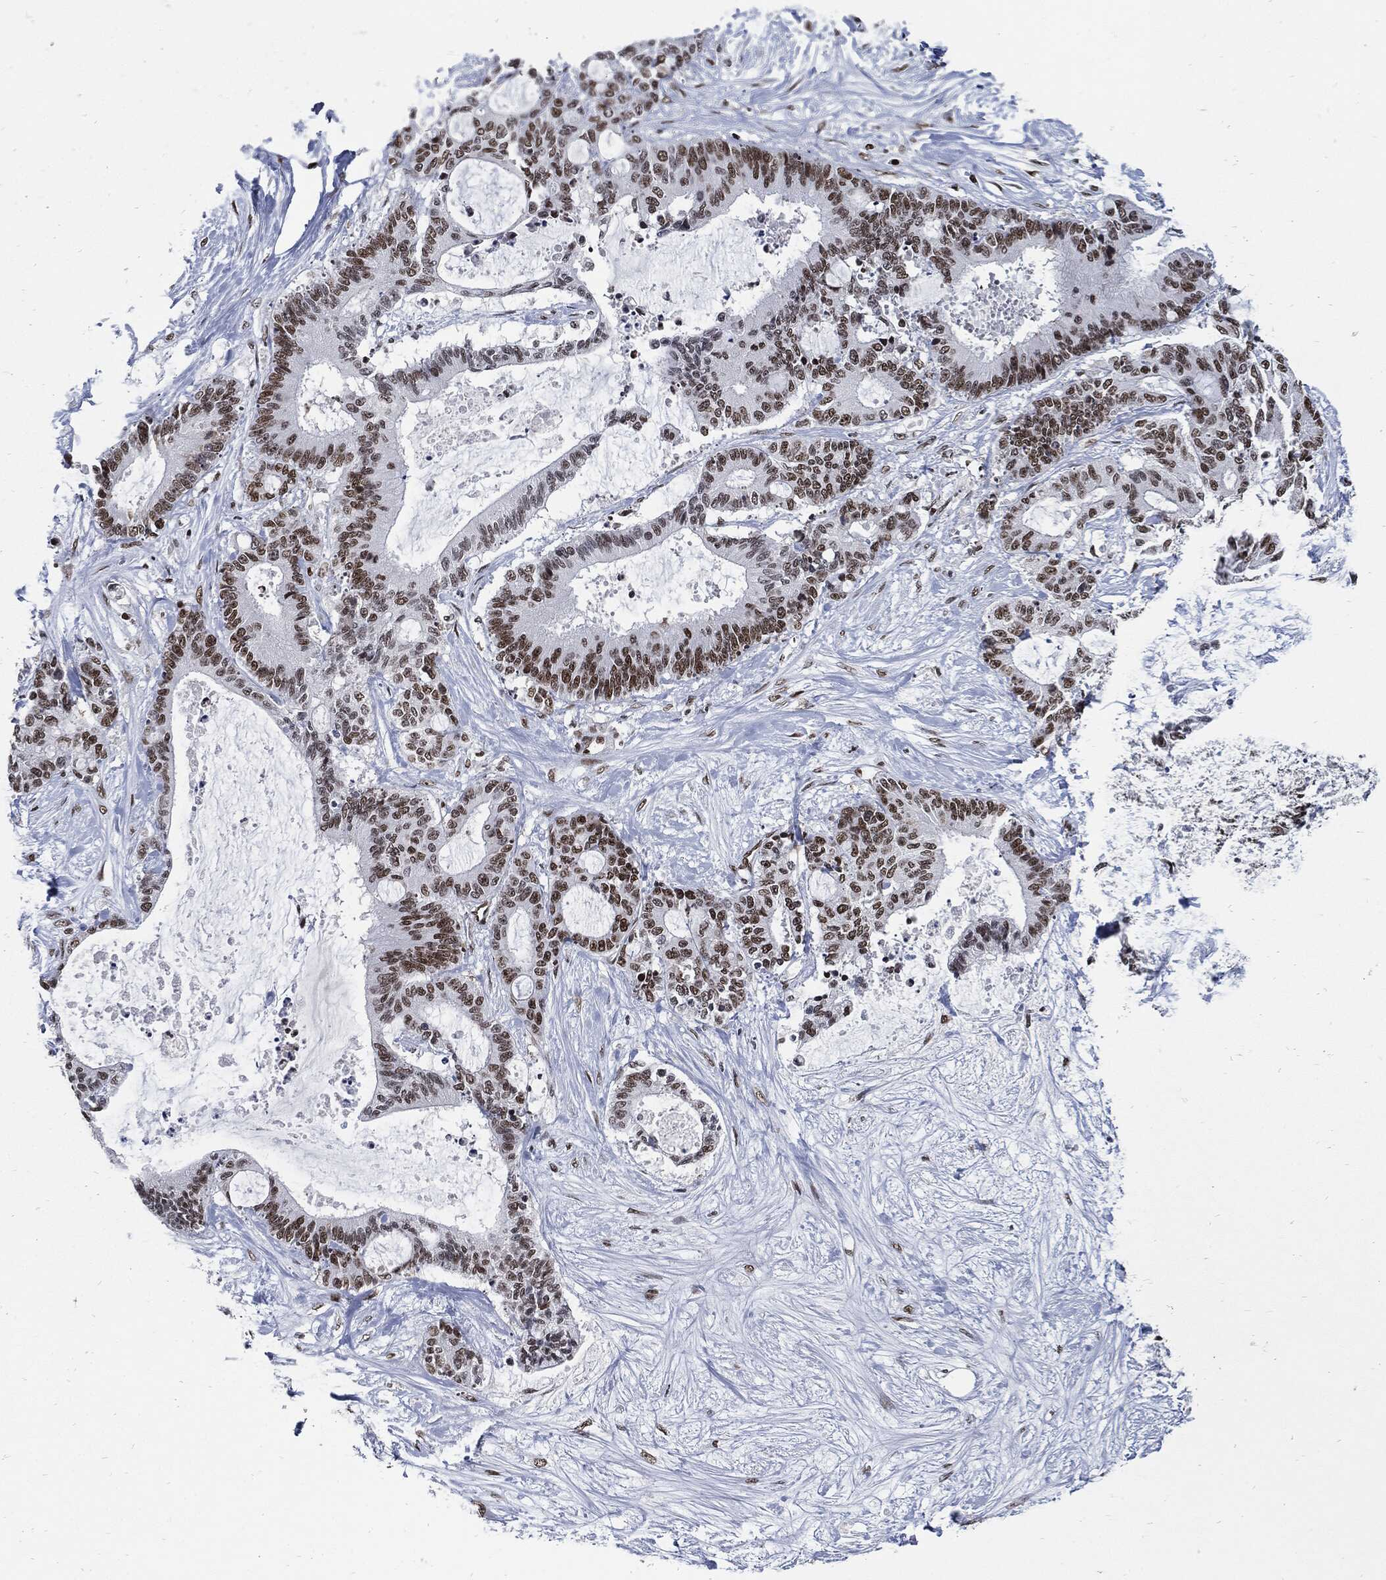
{"staining": {"intensity": "moderate", "quantity": ">75%", "location": "nuclear"}, "tissue": "liver cancer", "cell_type": "Tumor cells", "image_type": "cancer", "snomed": [{"axis": "morphology", "description": "Cholangiocarcinoma"}, {"axis": "topography", "description": "Liver"}], "caption": "Immunohistochemistry (DAB (3,3'-diaminobenzidine)) staining of human liver cancer (cholangiocarcinoma) displays moderate nuclear protein expression in about >75% of tumor cells.", "gene": "TERF2", "patient": {"sex": "female", "age": 73}}